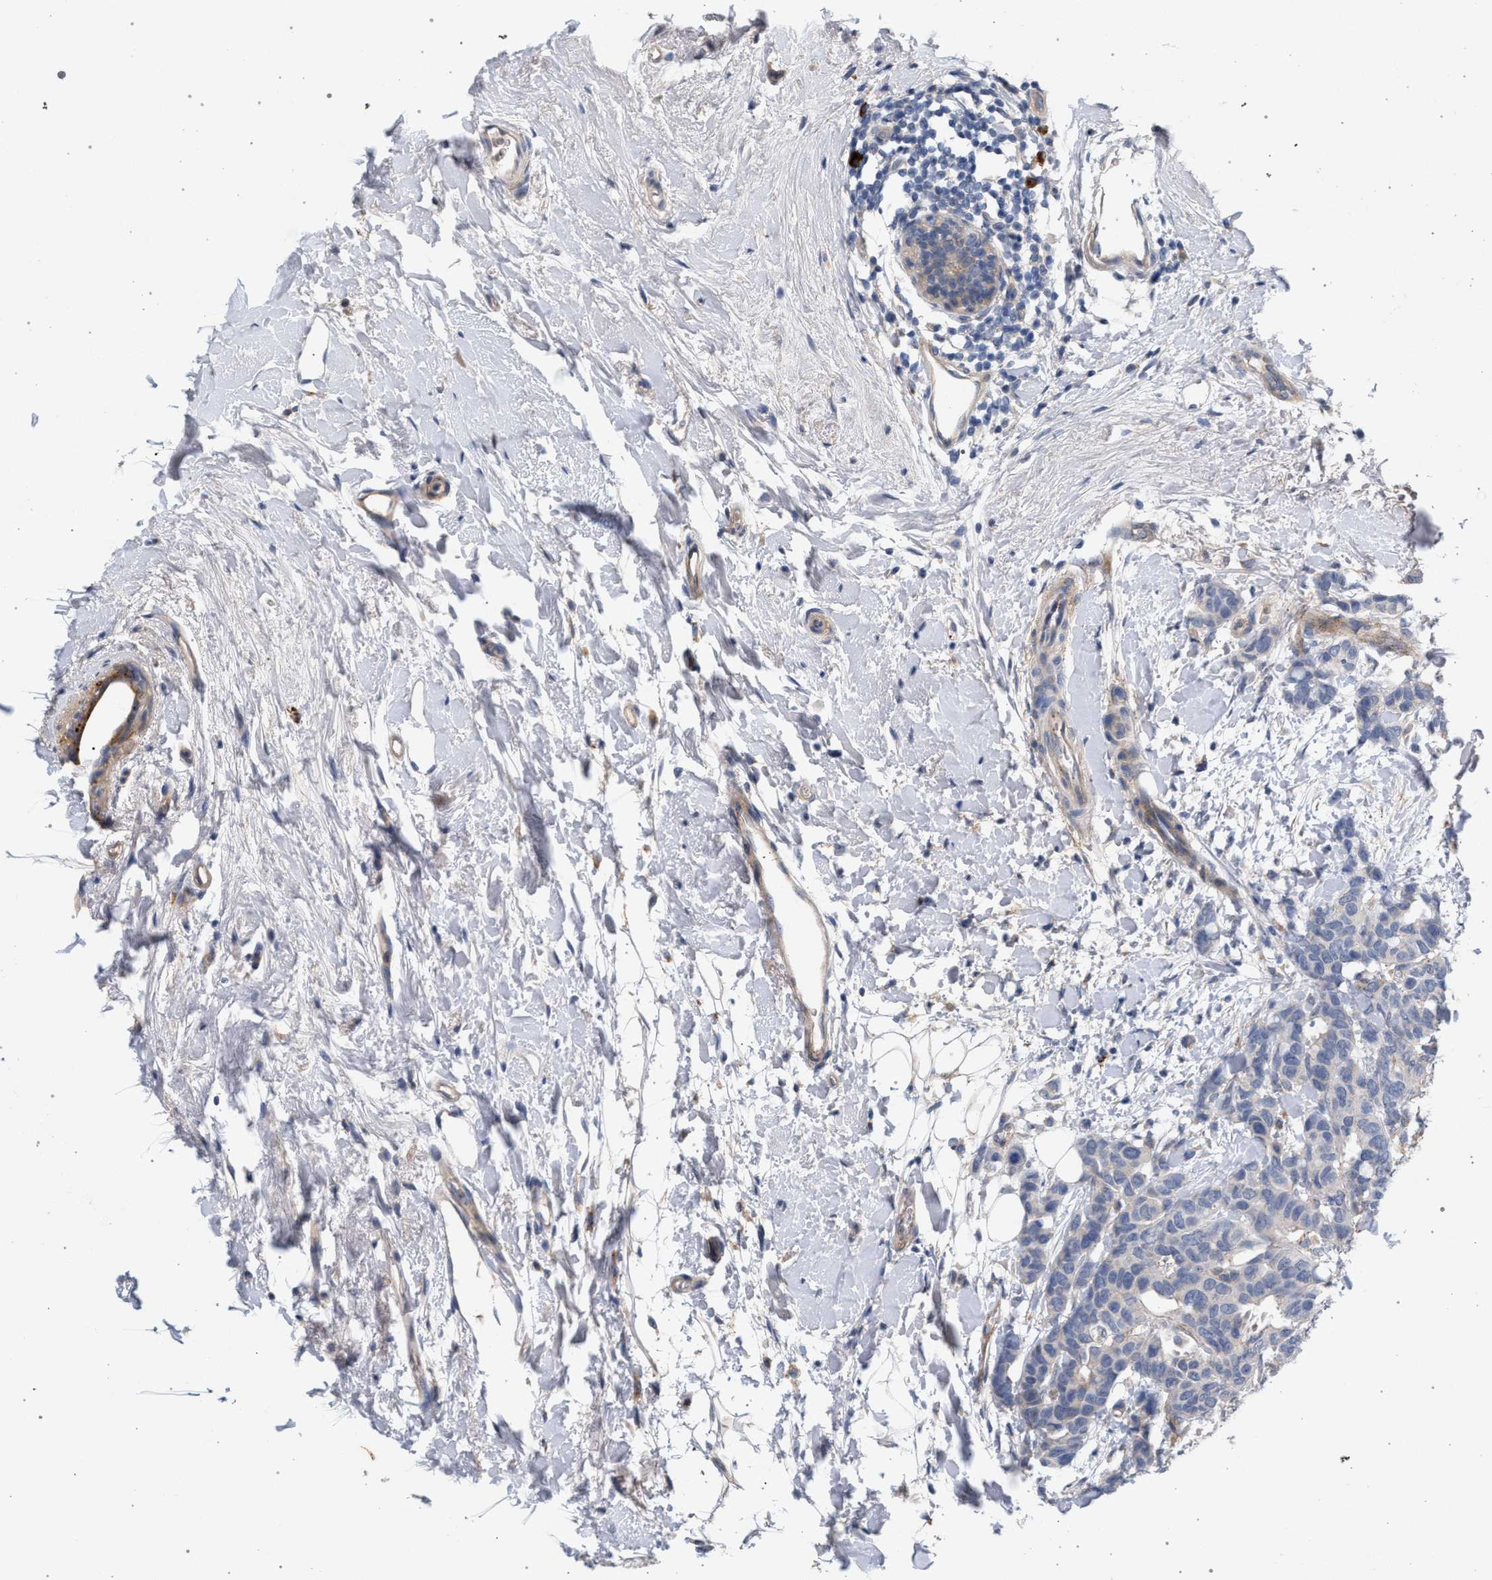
{"staining": {"intensity": "negative", "quantity": "none", "location": "none"}, "tissue": "breast cancer", "cell_type": "Tumor cells", "image_type": "cancer", "snomed": [{"axis": "morphology", "description": "Duct carcinoma"}, {"axis": "topography", "description": "Breast"}], "caption": "Protein analysis of breast intraductal carcinoma shows no significant positivity in tumor cells.", "gene": "MAMDC2", "patient": {"sex": "female", "age": 87}}